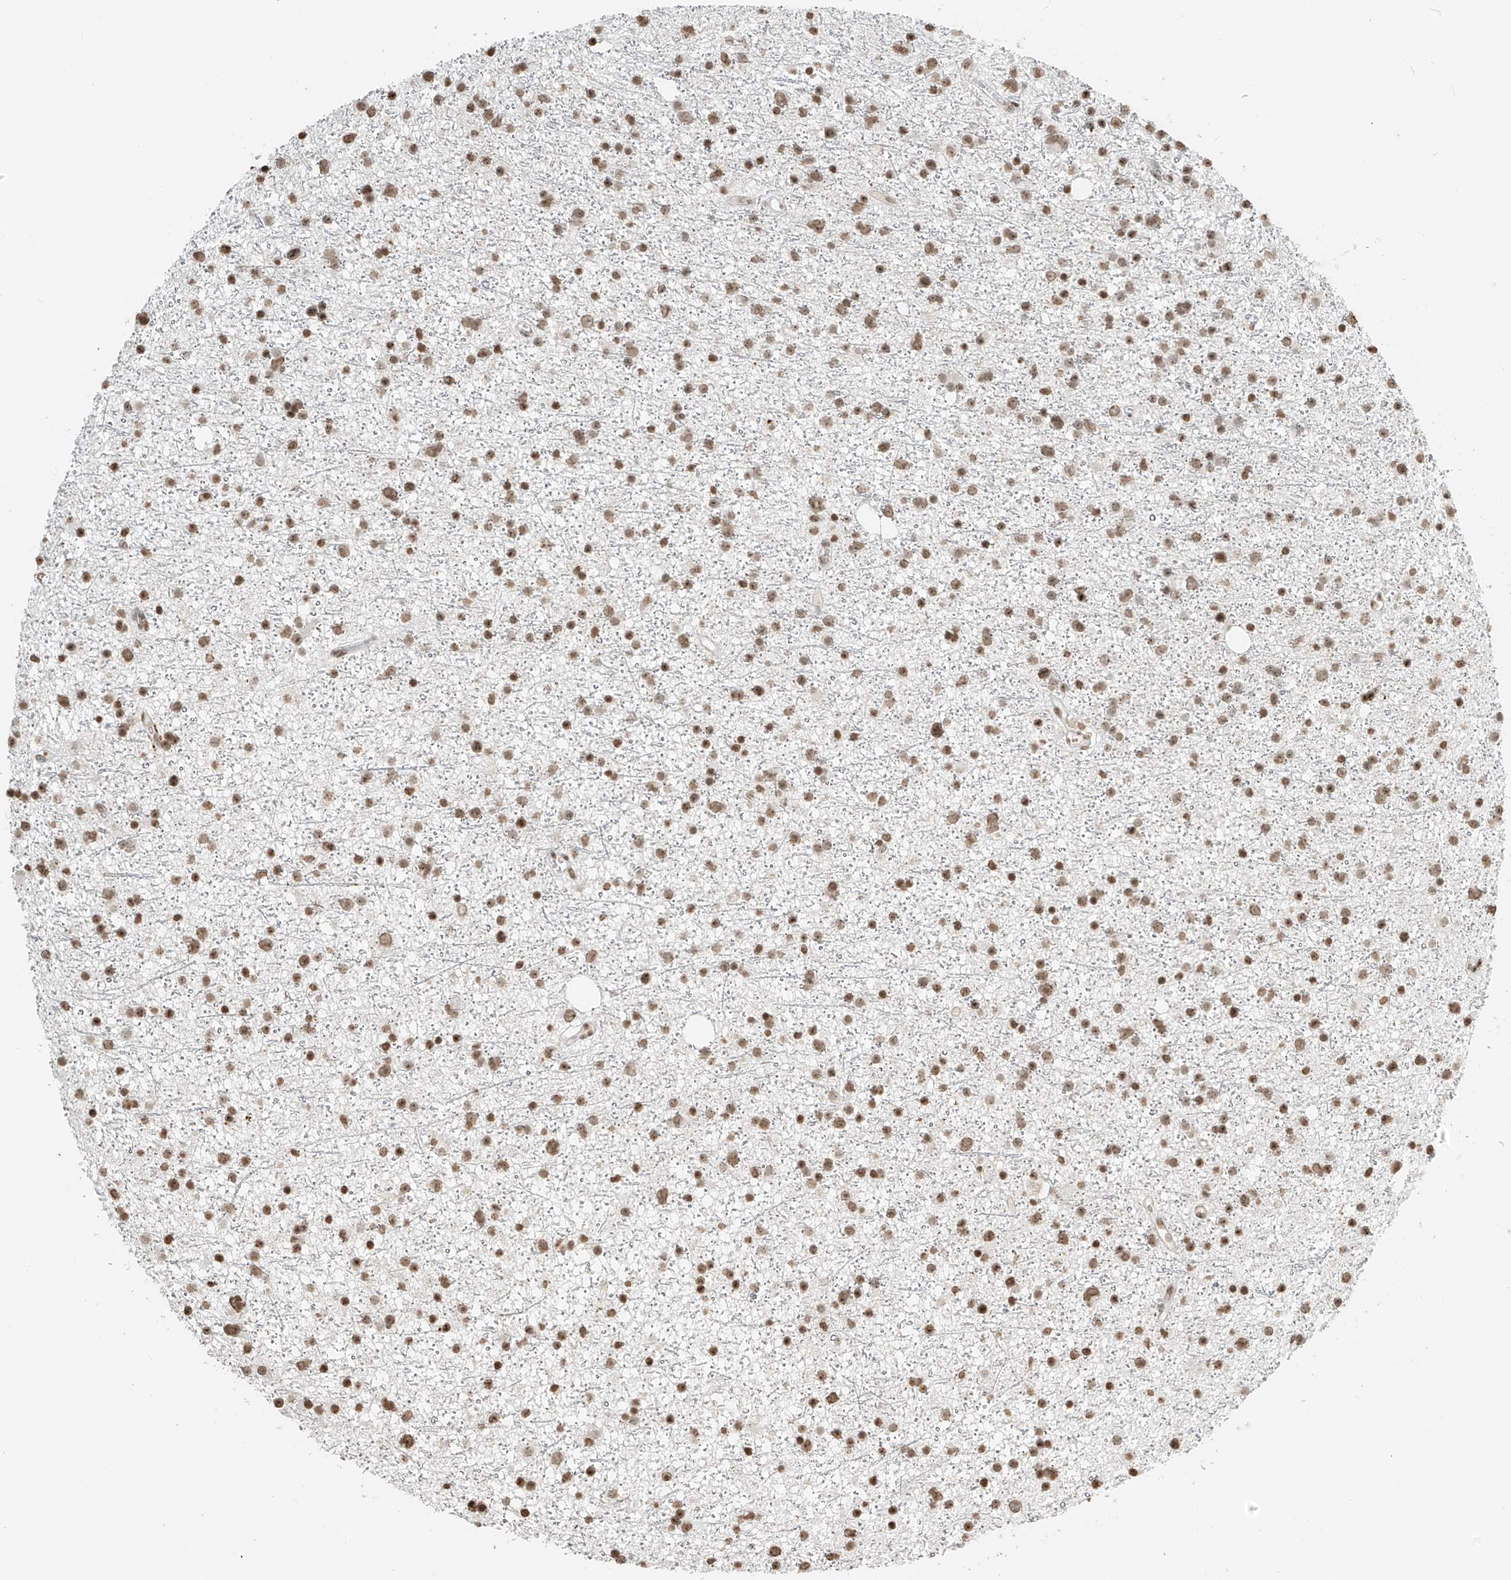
{"staining": {"intensity": "moderate", "quantity": ">75%", "location": "nuclear"}, "tissue": "glioma", "cell_type": "Tumor cells", "image_type": "cancer", "snomed": [{"axis": "morphology", "description": "Glioma, malignant, Low grade"}, {"axis": "topography", "description": "Cerebral cortex"}], "caption": "This histopathology image exhibits immunohistochemistry staining of human low-grade glioma (malignant), with medium moderate nuclear positivity in about >75% of tumor cells.", "gene": "C17orf58", "patient": {"sex": "female", "age": 39}}